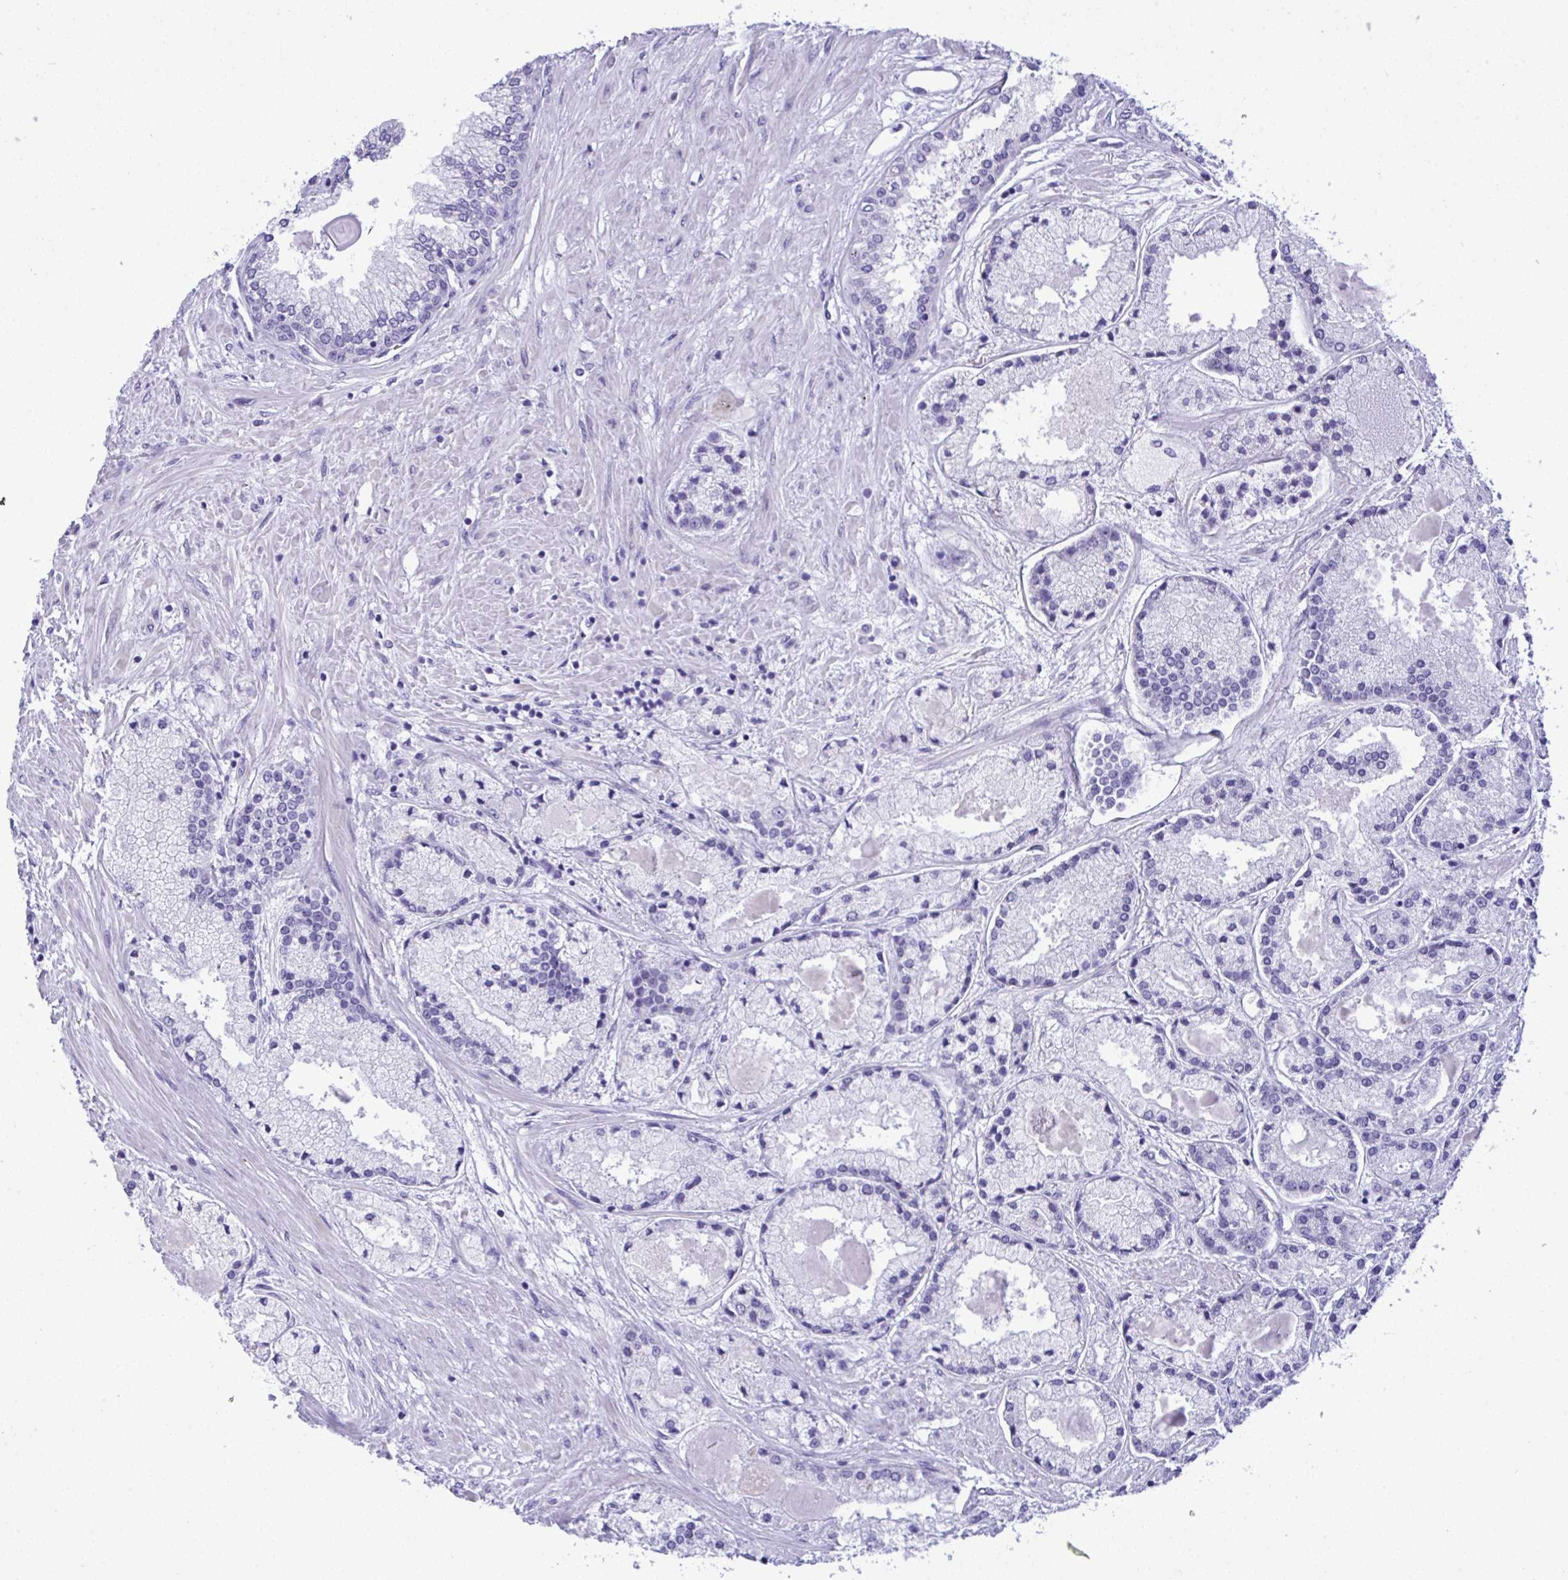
{"staining": {"intensity": "negative", "quantity": "none", "location": "none"}, "tissue": "prostate cancer", "cell_type": "Tumor cells", "image_type": "cancer", "snomed": [{"axis": "morphology", "description": "Adenocarcinoma, High grade"}, {"axis": "topography", "description": "Prostate"}], "caption": "Immunohistochemistry of human prostate cancer (adenocarcinoma (high-grade)) shows no staining in tumor cells. (DAB (3,3'-diaminobenzidine) IHC, high magnification).", "gene": "YBX2", "patient": {"sex": "male", "age": 67}}